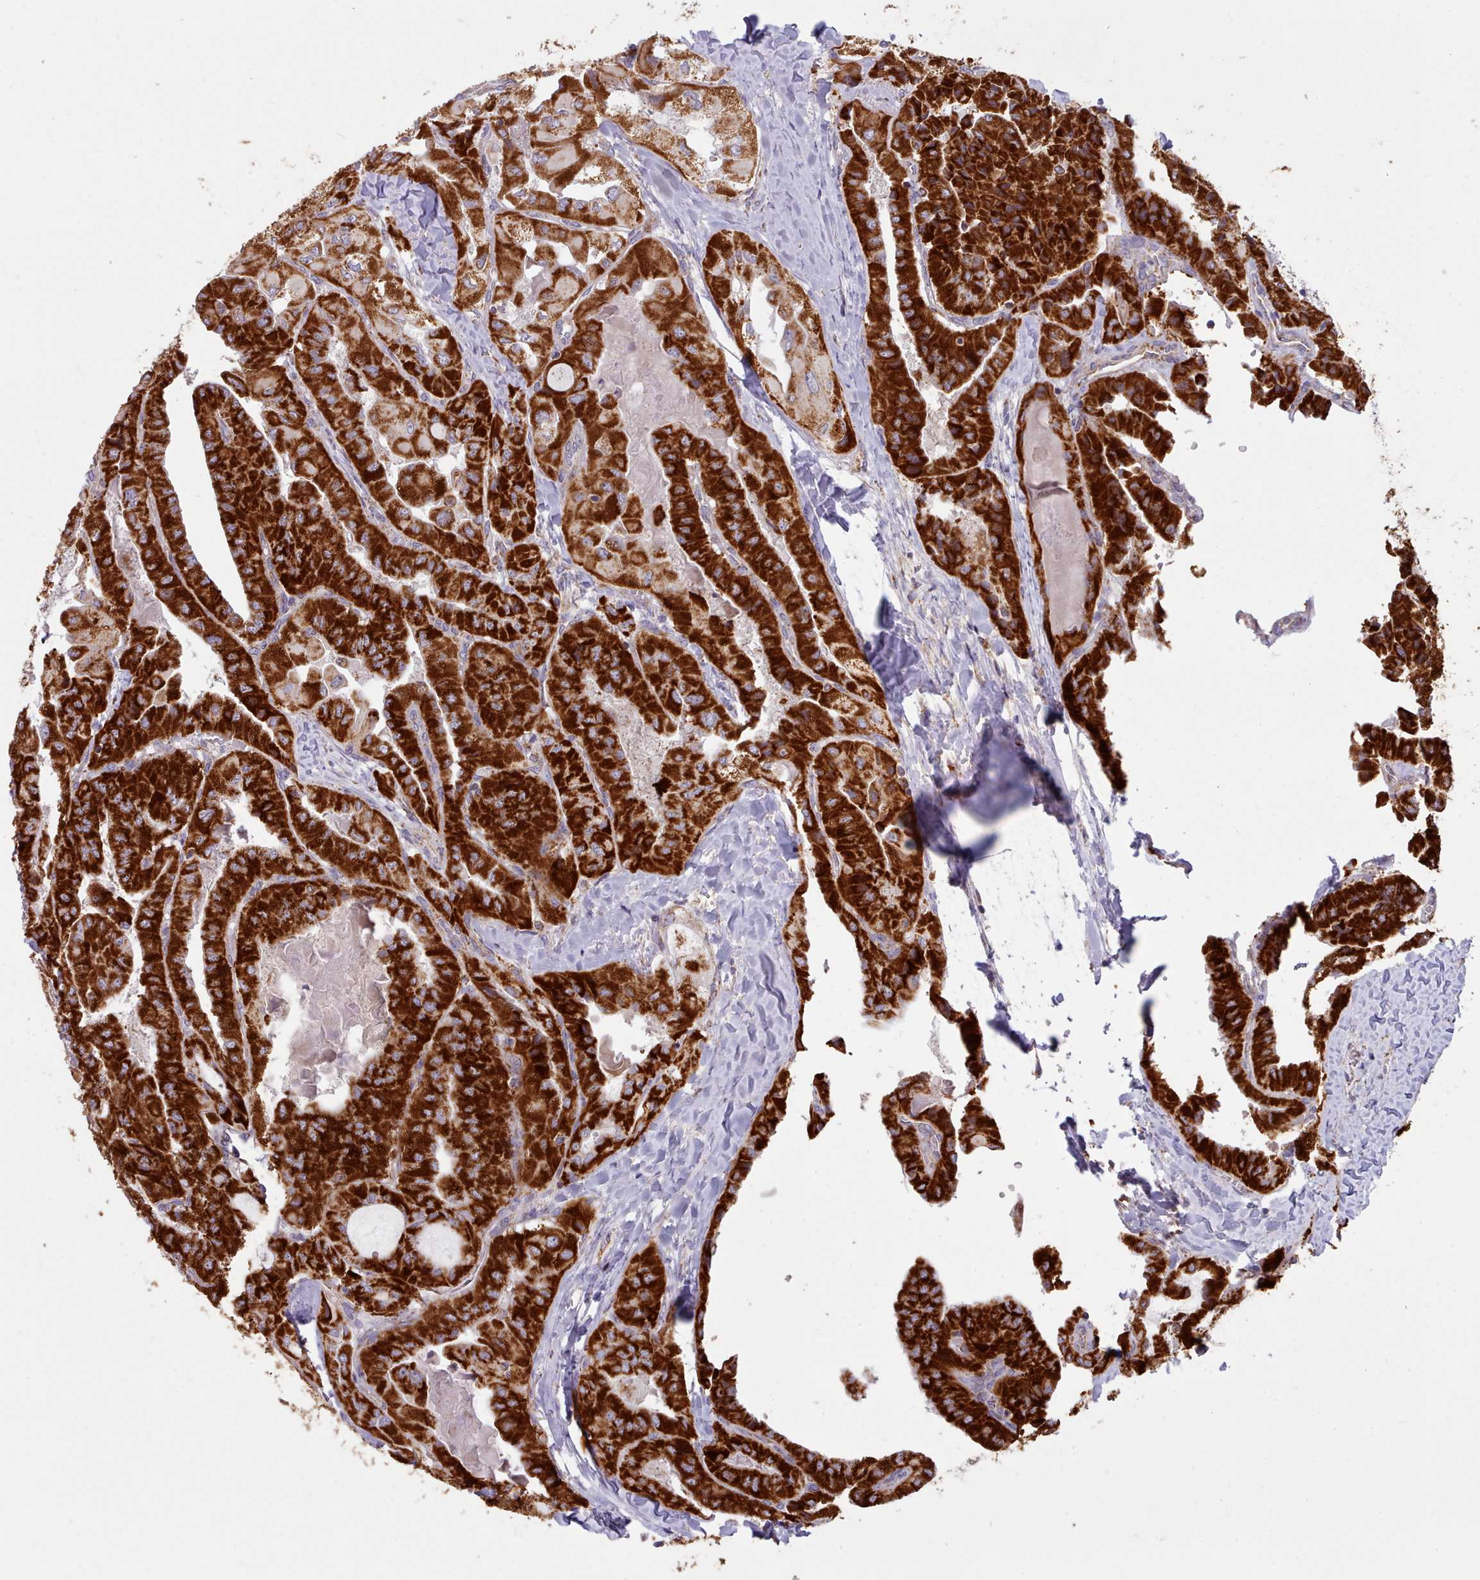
{"staining": {"intensity": "strong", "quantity": ">75%", "location": "cytoplasmic/membranous"}, "tissue": "thyroid cancer", "cell_type": "Tumor cells", "image_type": "cancer", "snomed": [{"axis": "morphology", "description": "Normal tissue, NOS"}, {"axis": "morphology", "description": "Papillary adenocarcinoma, NOS"}, {"axis": "topography", "description": "Thyroid gland"}], "caption": "Thyroid cancer (papillary adenocarcinoma) was stained to show a protein in brown. There is high levels of strong cytoplasmic/membranous expression in about >75% of tumor cells.", "gene": "HSDL2", "patient": {"sex": "female", "age": 59}}